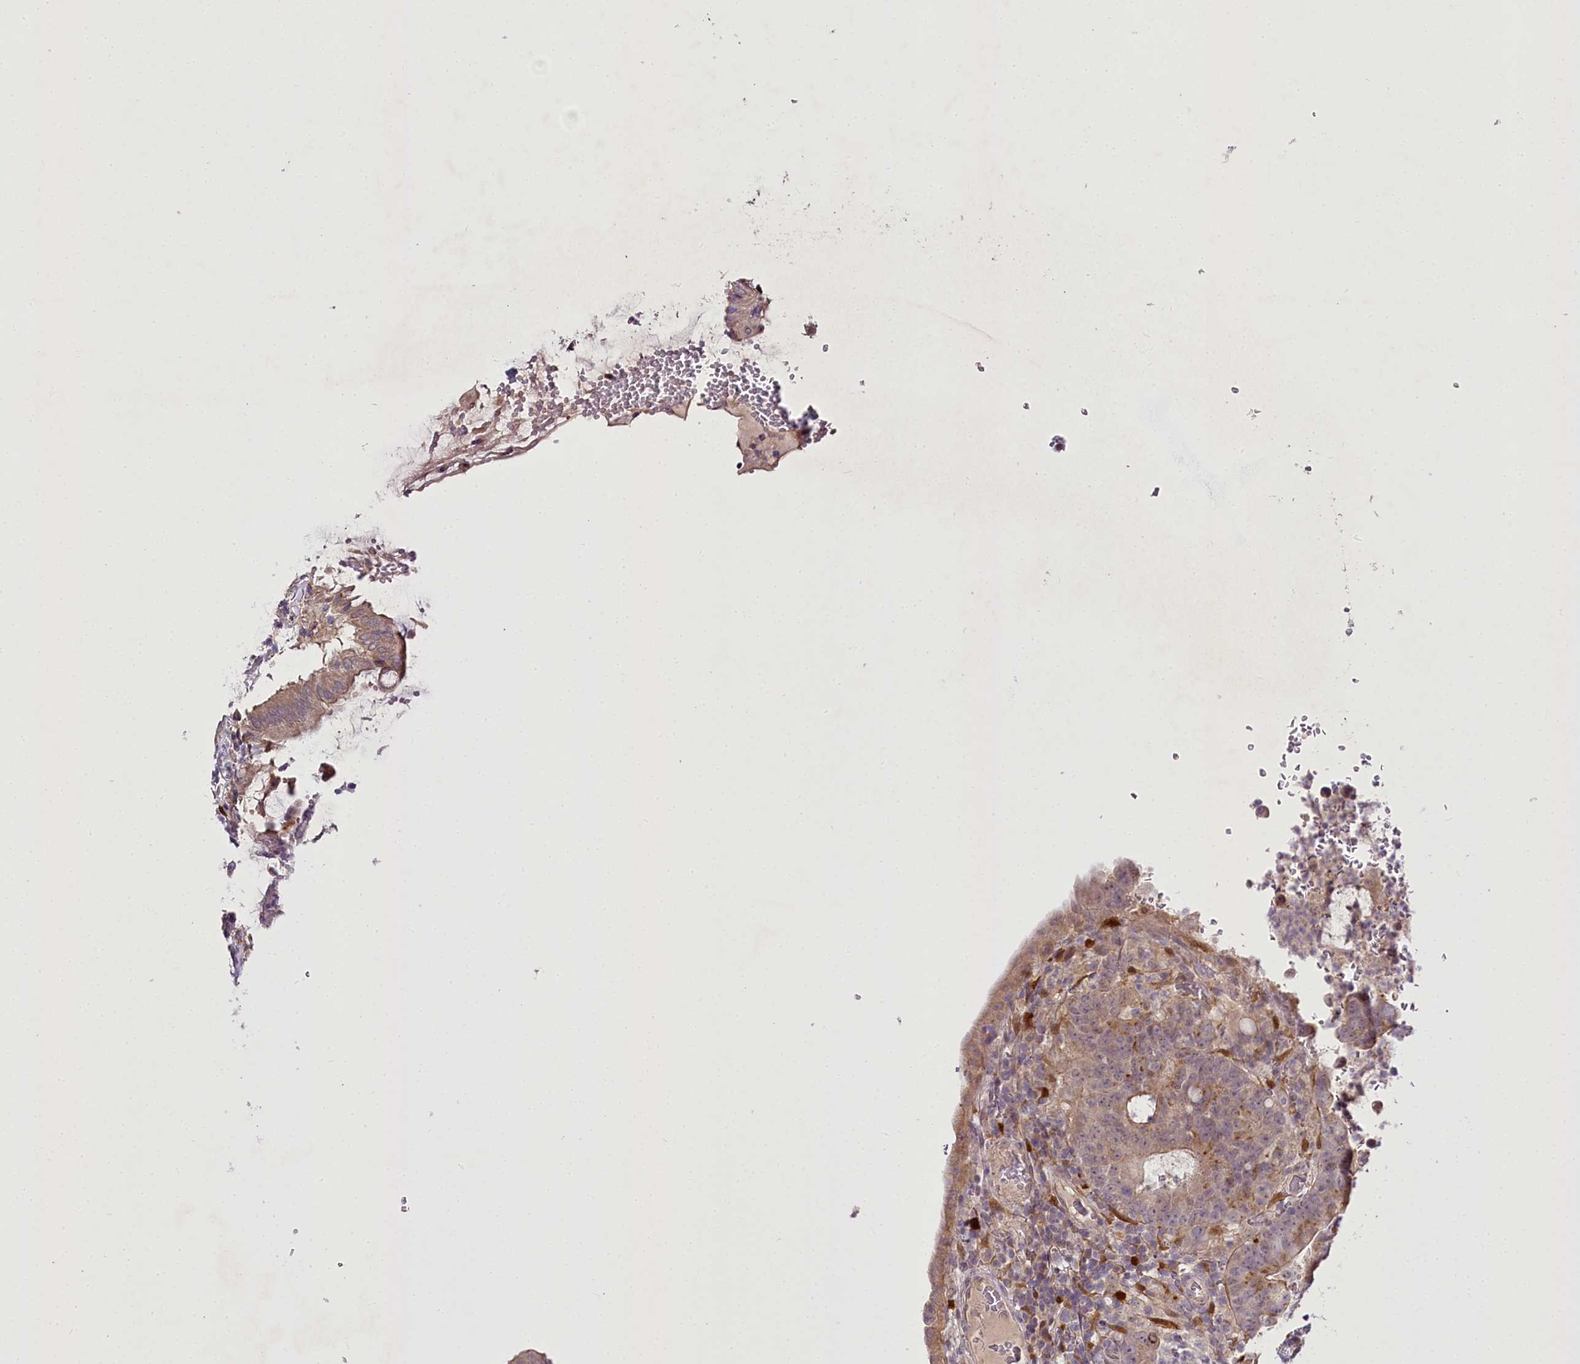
{"staining": {"intensity": "weak", "quantity": ">75%", "location": "cytoplasmic/membranous"}, "tissue": "colorectal cancer", "cell_type": "Tumor cells", "image_type": "cancer", "snomed": [{"axis": "morphology", "description": "Normal tissue, NOS"}, {"axis": "morphology", "description": "Adenocarcinoma, NOS"}, {"axis": "topography", "description": "Colon"}], "caption": "Human colorectal cancer stained with a protein marker displays weak staining in tumor cells.", "gene": "VWA5A", "patient": {"sex": "female", "age": 75}}